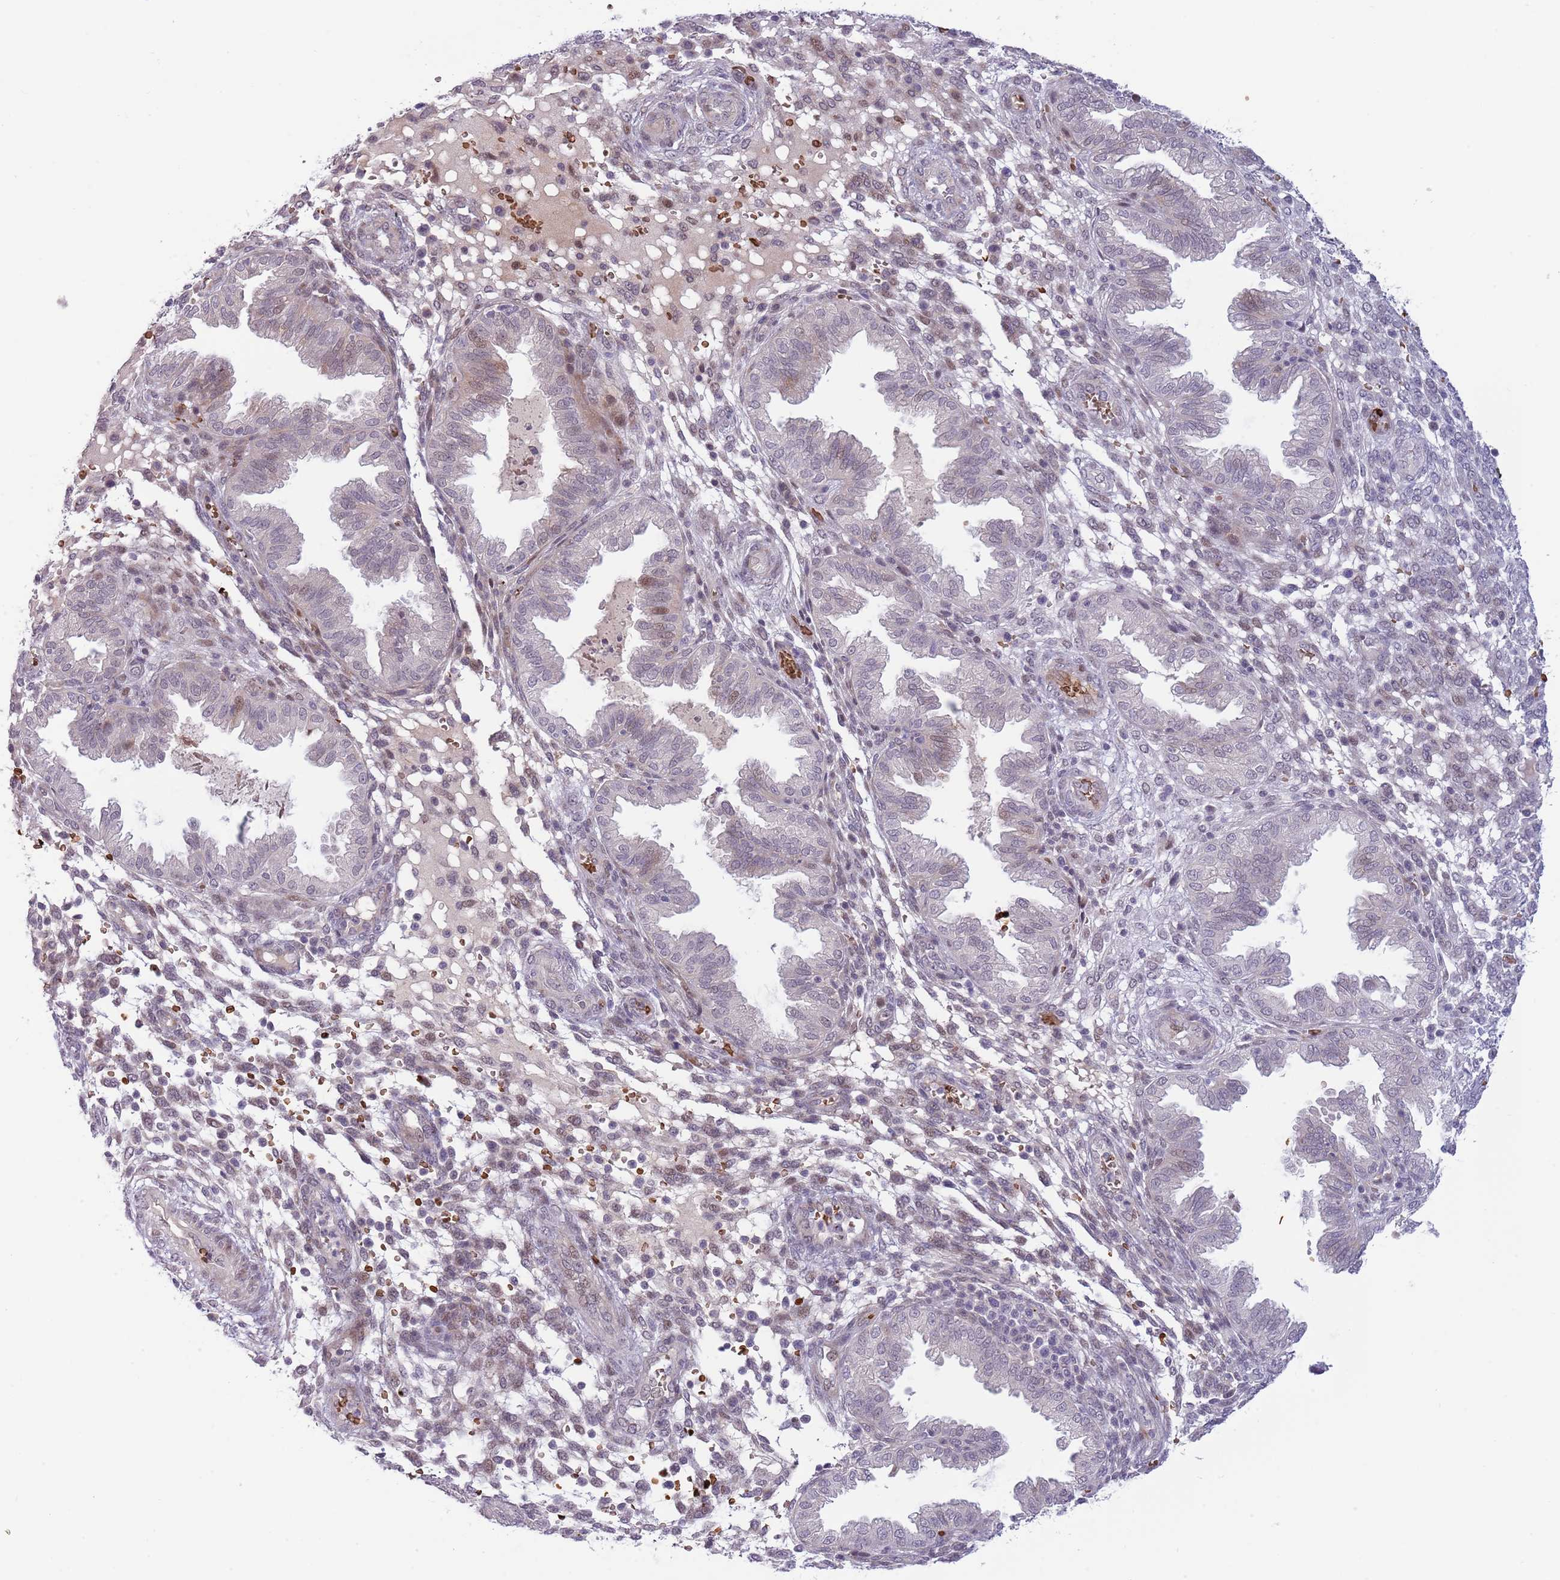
{"staining": {"intensity": "weak", "quantity": "25%-75%", "location": "nuclear"}, "tissue": "endometrium", "cell_type": "Cells in endometrial stroma", "image_type": "normal", "snomed": [{"axis": "morphology", "description": "Normal tissue, NOS"}, {"axis": "topography", "description": "Endometrium"}], "caption": "DAB immunohistochemical staining of unremarkable human endometrium reveals weak nuclear protein expression in about 25%-75% of cells in endometrial stroma. The staining is performed using DAB (3,3'-diaminobenzidine) brown chromogen to label protein expression. The nuclei are counter-stained blue using hematoxylin.", "gene": "LYPD6B", "patient": {"sex": "female", "age": 33}}